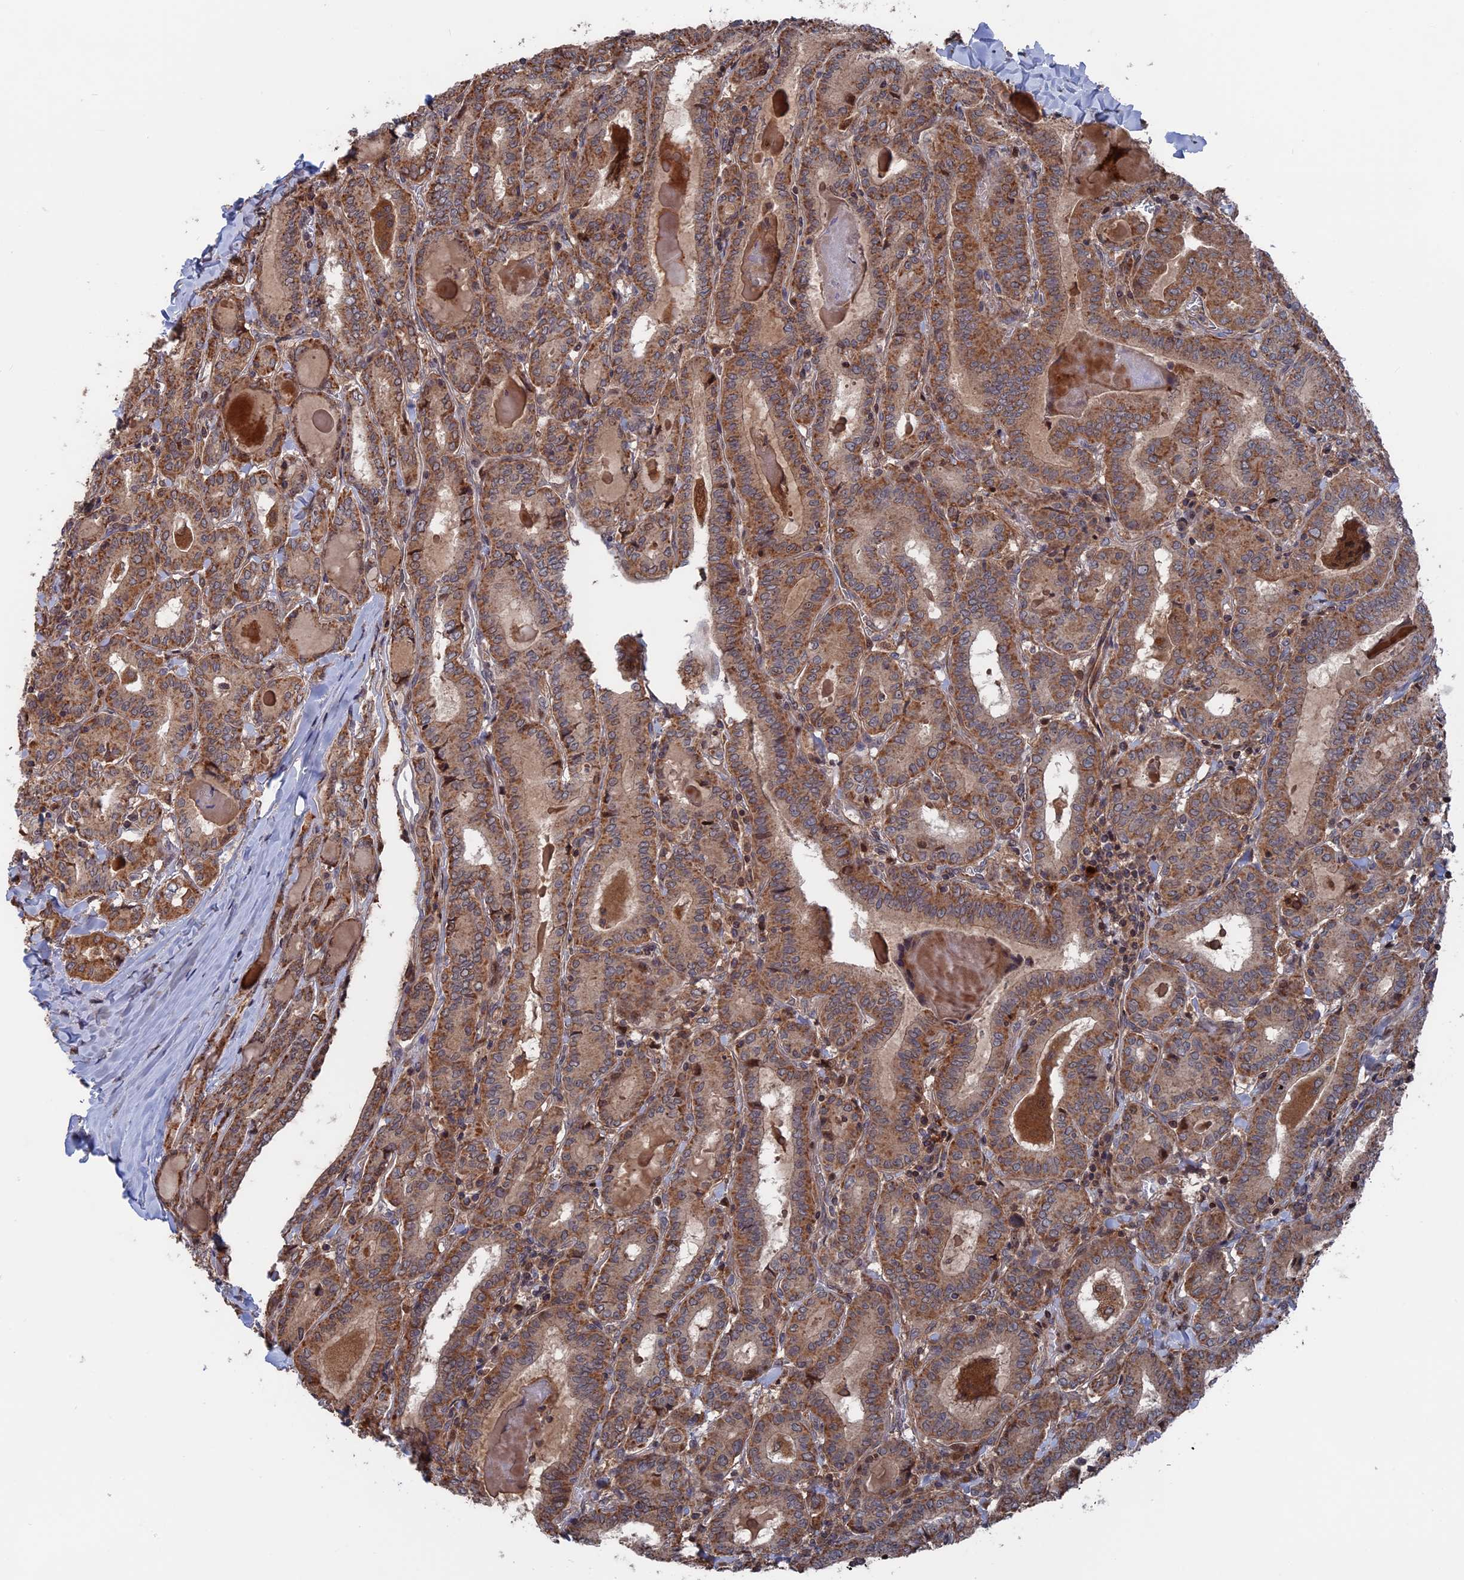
{"staining": {"intensity": "moderate", "quantity": ">75%", "location": "cytoplasmic/membranous"}, "tissue": "thyroid cancer", "cell_type": "Tumor cells", "image_type": "cancer", "snomed": [{"axis": "morphology", "description": "Papillary adenocarcinoma, NOS"}, {"axis": "topography", "description": "Thyroid gland"}], "caption": "Tumor cells show medium levels of moderate cytoplasmic/membranous staining in approximately >75% of cells in human thyroid papillary adenocarcinoma.", "gene": "PLA2G15", "patient": {"sex": "female", "age": 72}}